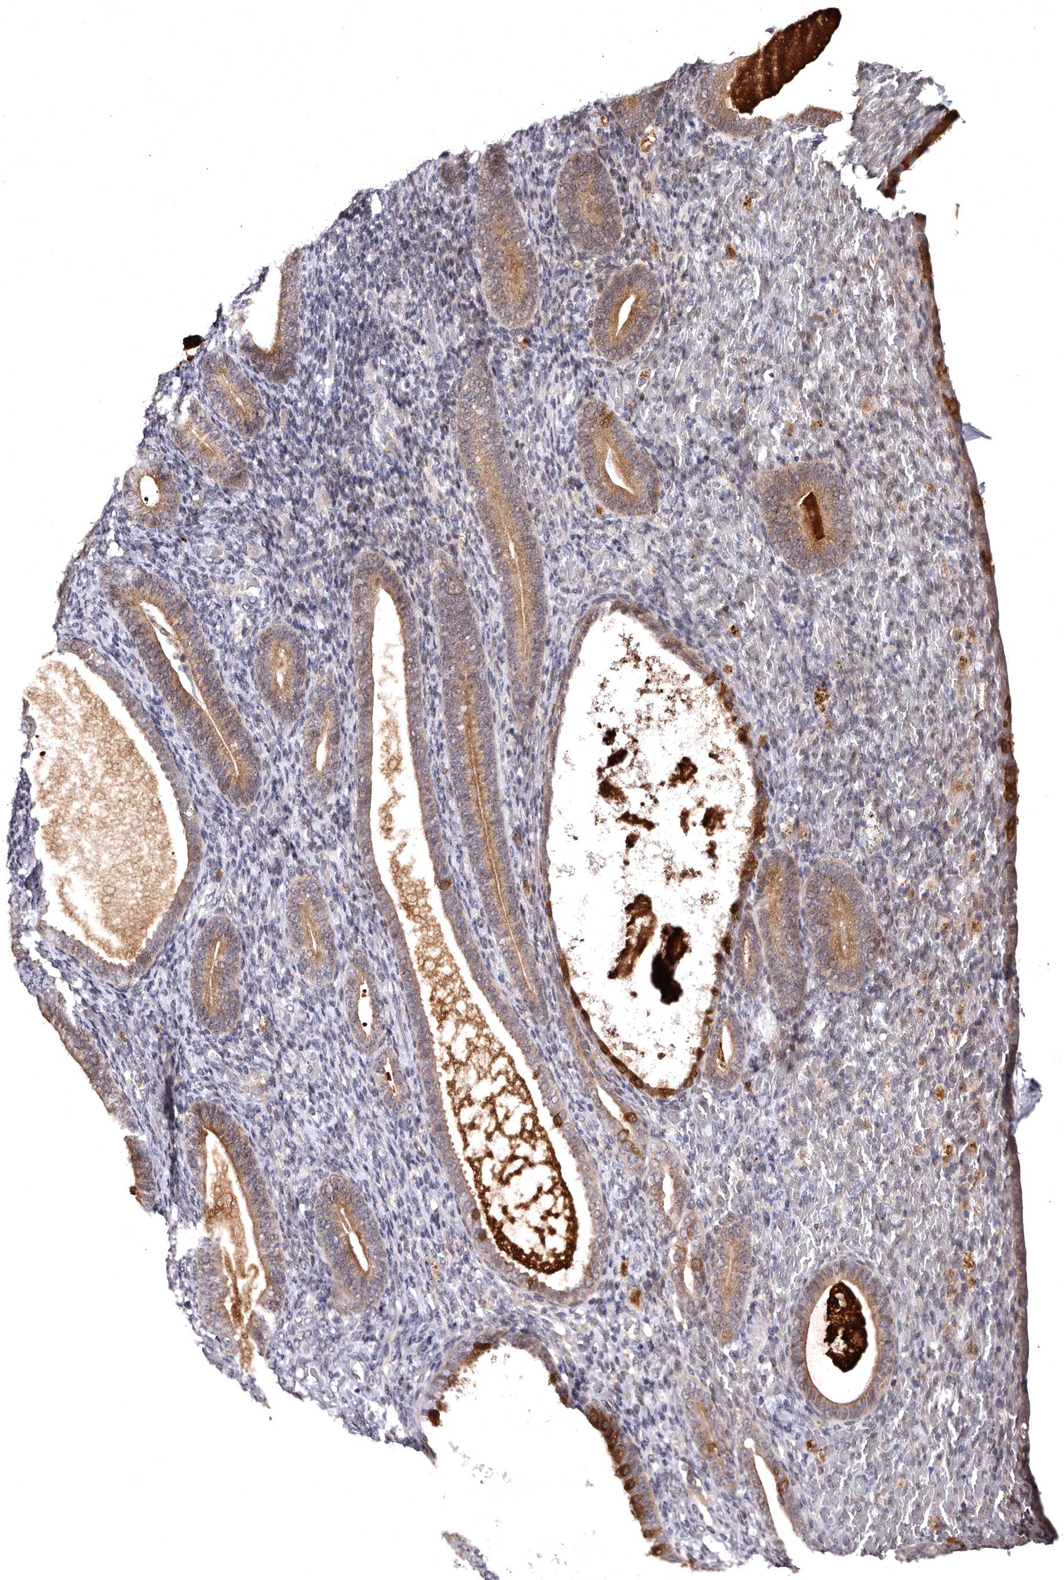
{"staining": {"intensity": "negative", "quantity": "none", "location": "none"}, "tissue": "endometrium", "cell_type": "Cells in endometrial stroma", "image_type": "normal", "snomed": [{"axis": "morphology", "description": "Normal tissue, NOS"}, {"axis": "topography", "description": "Endometrium"}], "caption": "High power microscopy image of an IHC photomicrograph of benign endometrium, revealing no significant expression in cells in endometrial stroma.", "gene": "FAM91A1", "patient": {"sex": "female", "age": 51}}